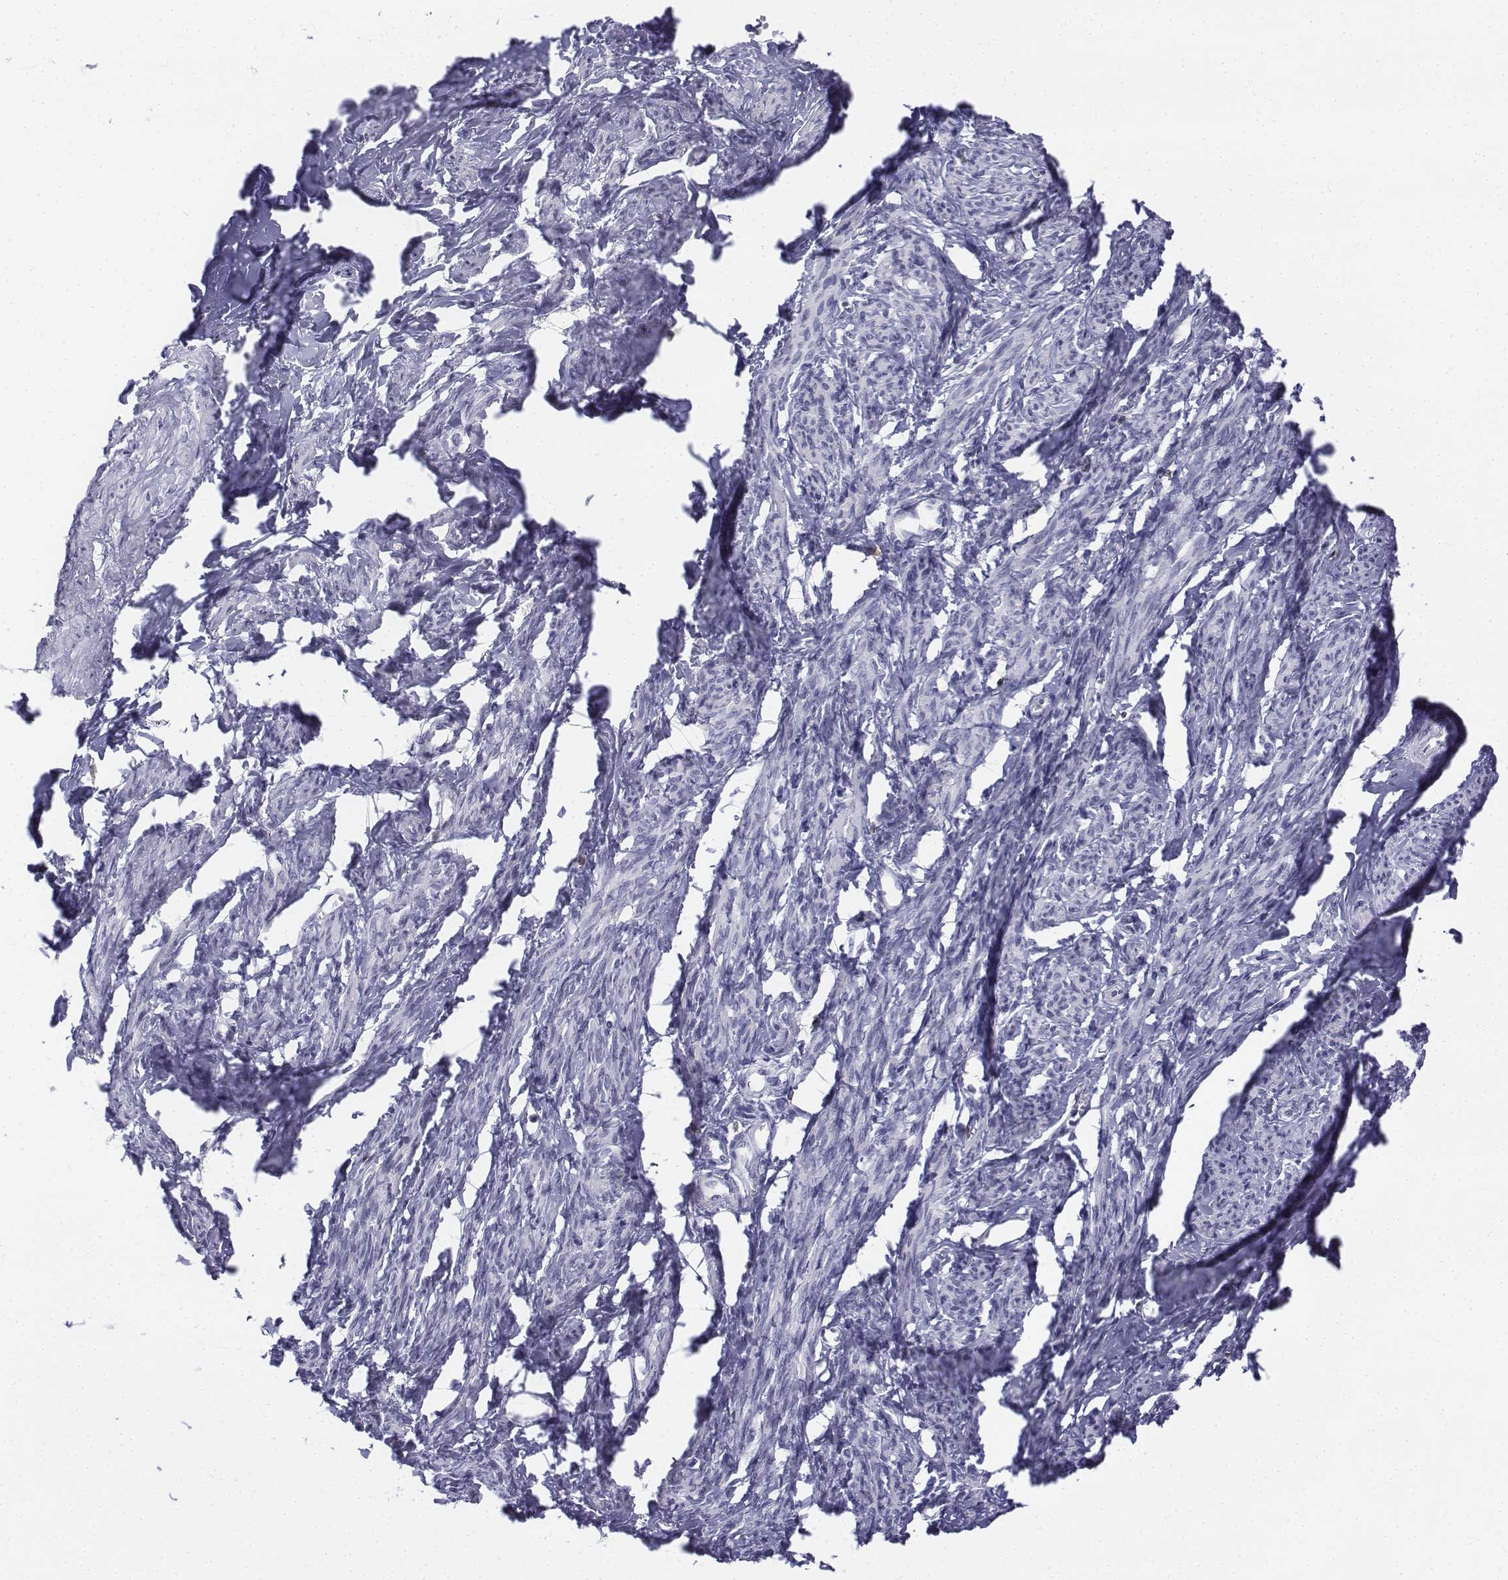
{"staining": {"intensity": "negative", "quantity": "none", "location": "none"}, "tissue": "smooth muscle", "cell_type": "Smooth muscle cells", "image_type": "normal", "snomed": [{"axis": "morphology", "description": "Normal tissue, NOS"}, {"axis": "topography", "description": "Smooth muscle"}], "caption": "Immunohistochemical staining of normal human smooth muscle reveals no significant staining in smooth muscle cells.", "gene": "CD3E", "patient": {"sex": "female", "age": 65}}